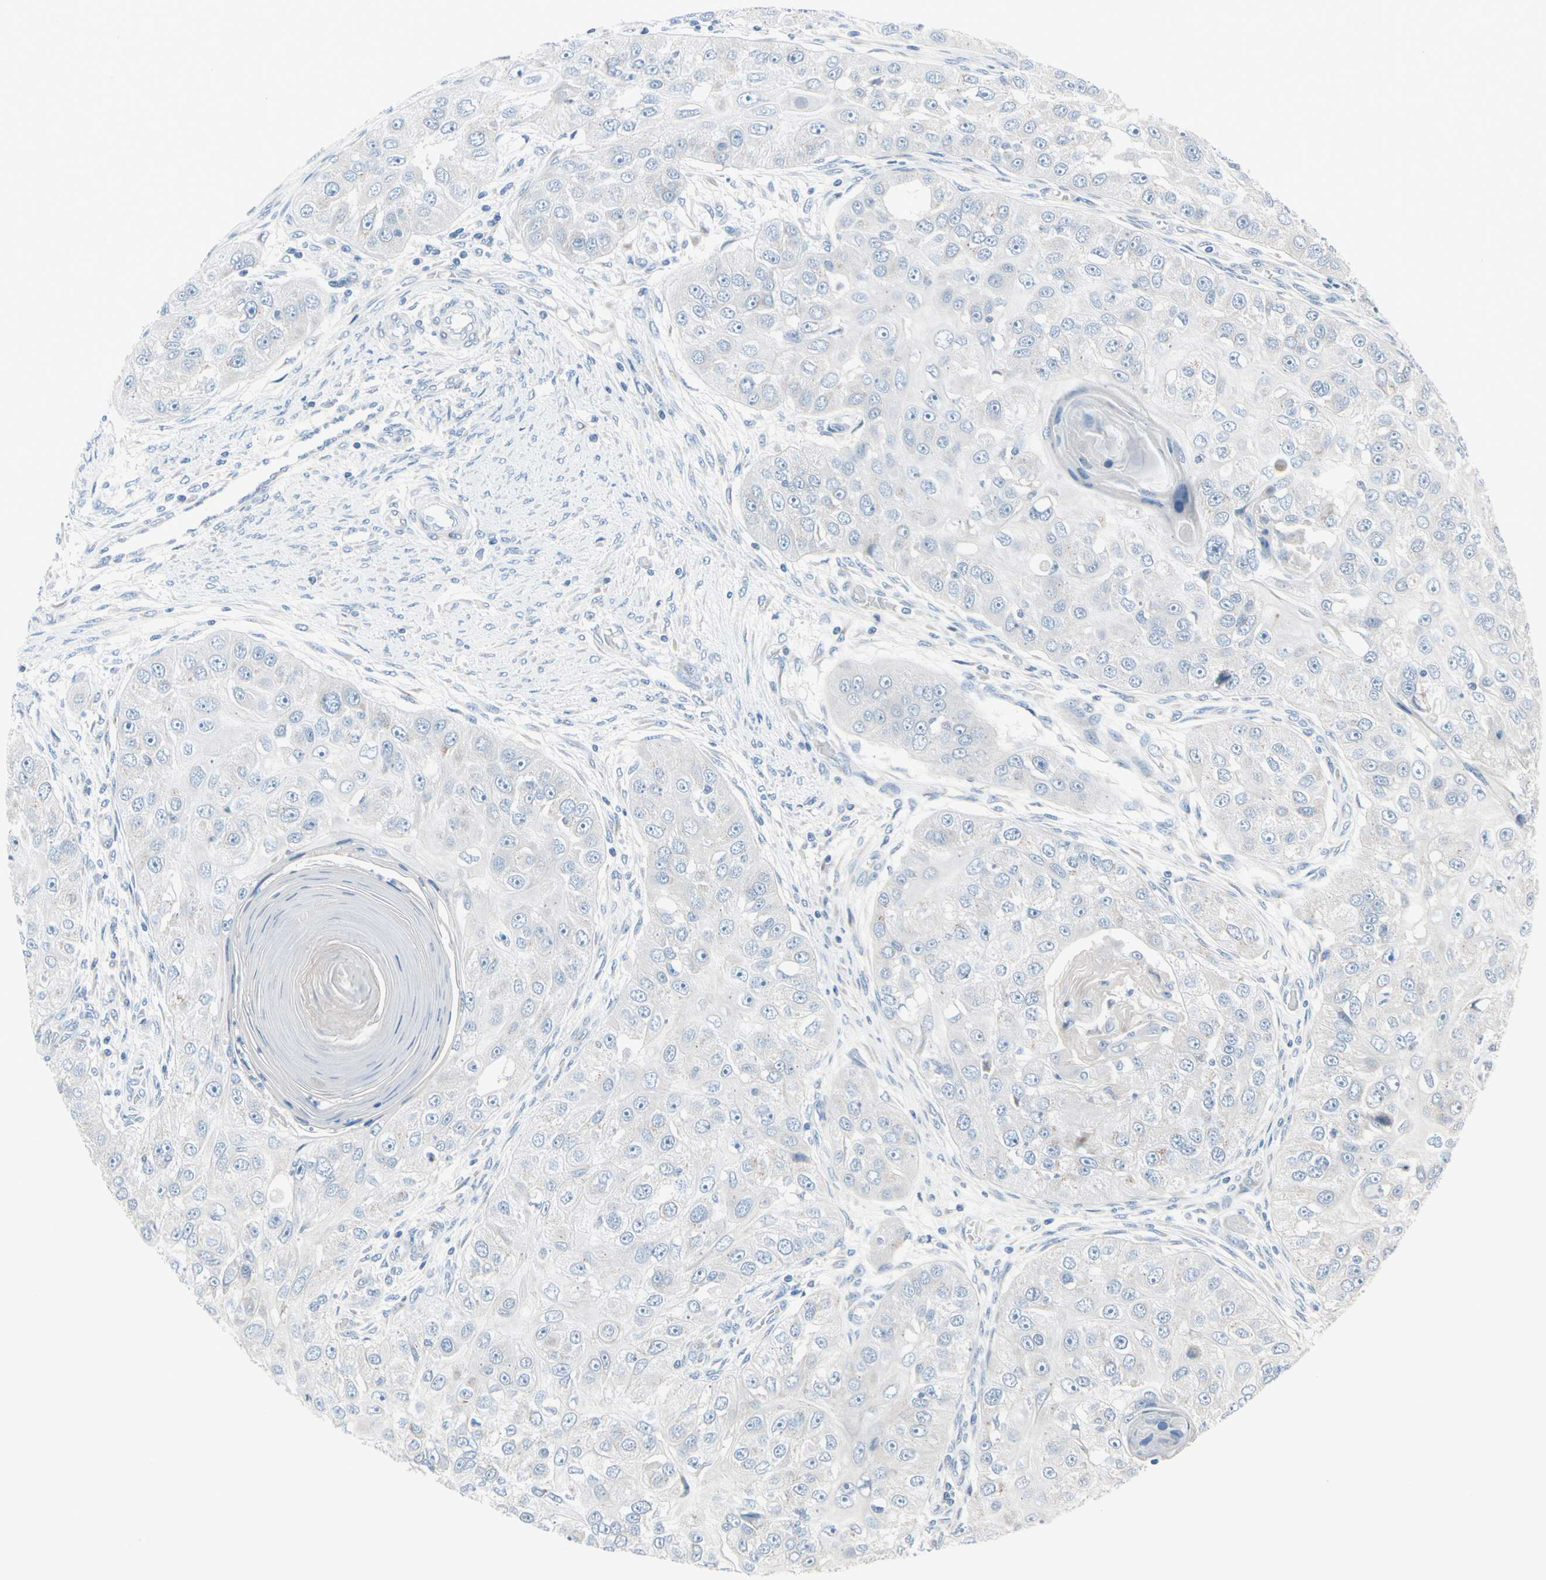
{"staining": {"intensity": "negative", "quantity": "none", "location": "none"}, "tissue": "head and neck cancer", "cell_type": "Tumor cells", "image_type": "cancer", "snomed": [{"axis": "morphology", "description": "Normal tissue, NOS"}, {"axis": "morphology", "description": "Squamous cell carcinoma, NOS"}, {"axis": "topography", "description": "Skeletal muscle"}, {"axis": "topography", "description": "Head-Neck"}], "caption": "This histopathology image is of head and neck cancer stained with IHC to label a protein in brown with the nuclei are counter-stained blue. There is no staining in tumor cells.", "gene": "PGR", "patient": {"sex": "male", "age": 51}}